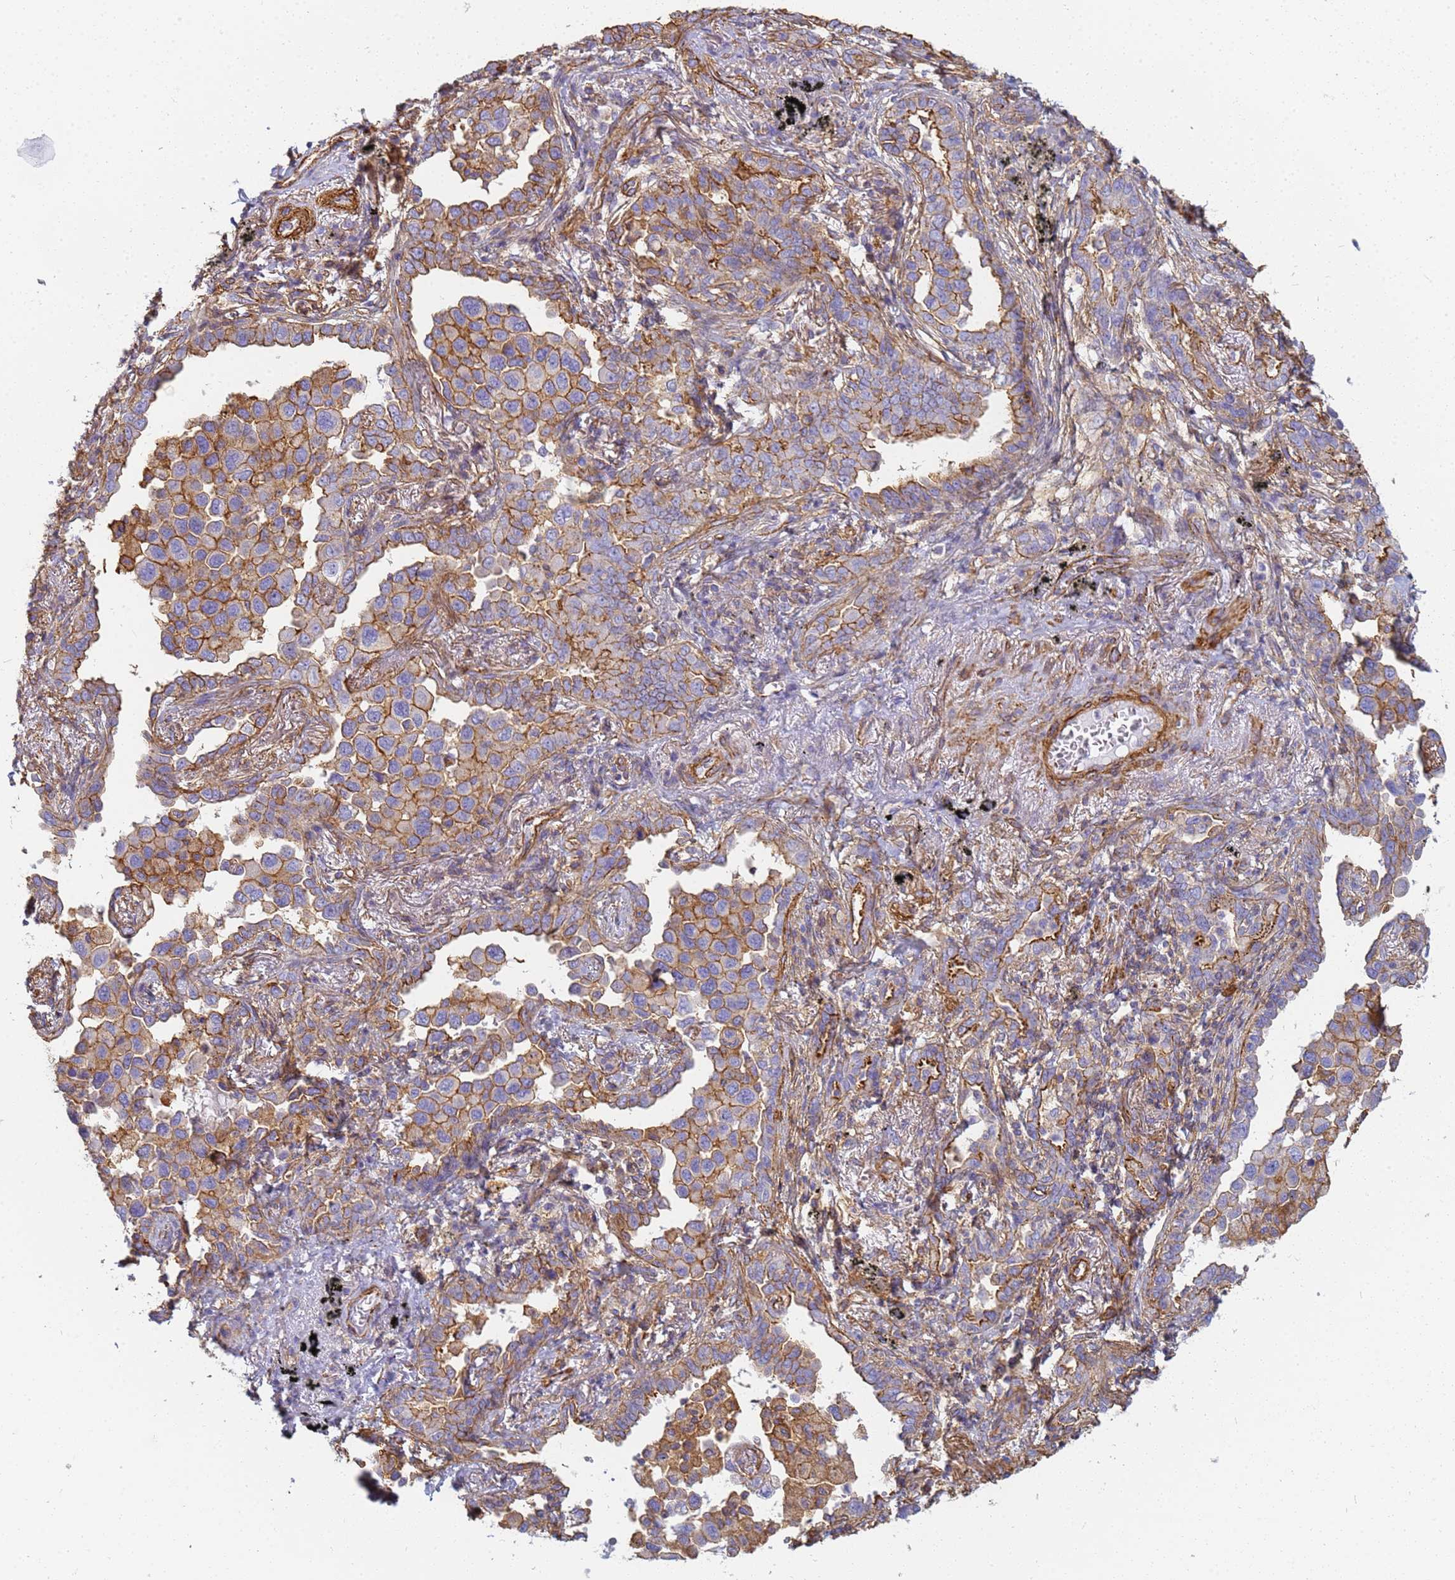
{"staining": {"intensity": "moderate", "quantity": "25%-75%", "location": "cytoplasmic/membranous"}, "tissue": "lung cancer", "cell_type": "Tumor cells", "image_type": "cancer", "snomed": [{"axis": "morphology", "description": "Adenocarcinoma, NOS"}, {"axis": "topography", "description": "Lung"}], "caption": "Adenocarcinoma (lung) was stained to show a protein in brown. There is medium levels of moderate cytoplasmic/membranous positivity in approximately 25%-75% of tumor cells.", "gene": "TPM1", "patient": {"sex": "male", "age": 67}}